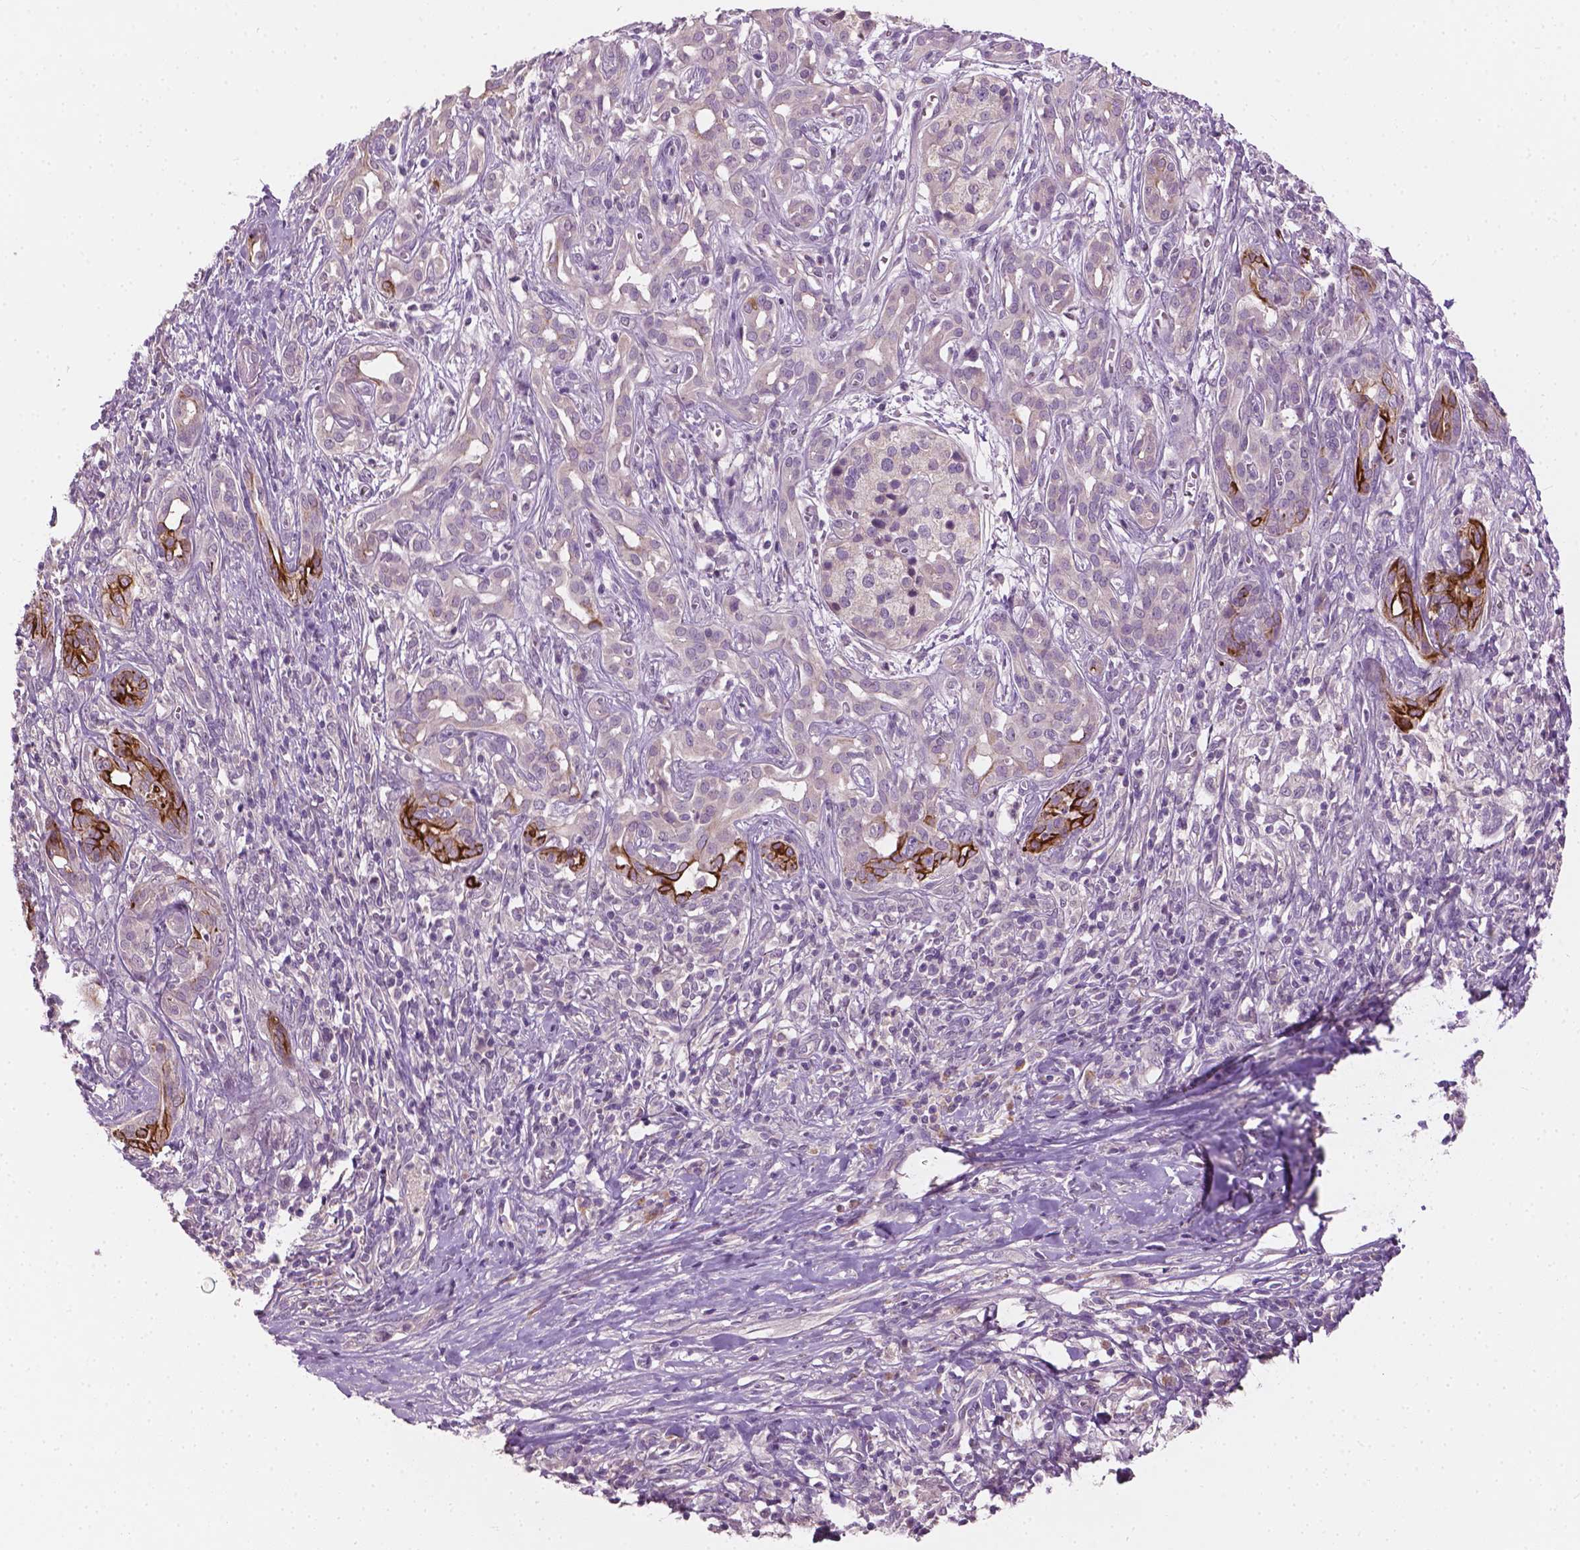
{"staining": {"intensity": "strong", "quantity": "<25%", "location": "cytoplasmic/membranous"}, "tissue": "pancreatic cancer", "cell_type": "Tumor cells", "image_type": "cancer", "snomed": [{"axis": "morphology", "description": "Adenocarcinoma, NOS"}, {"axis": "topography", "description": "Pancreas"}], "caption": "Adenocarcinoma (pancreatic) stained for a protein (brown) demonstrates strong cytoplasmic/membranous positive expression in about <25% of tumor cells.", "gene": "KRT17", "patient": {"sex": "male", "age": 61}}